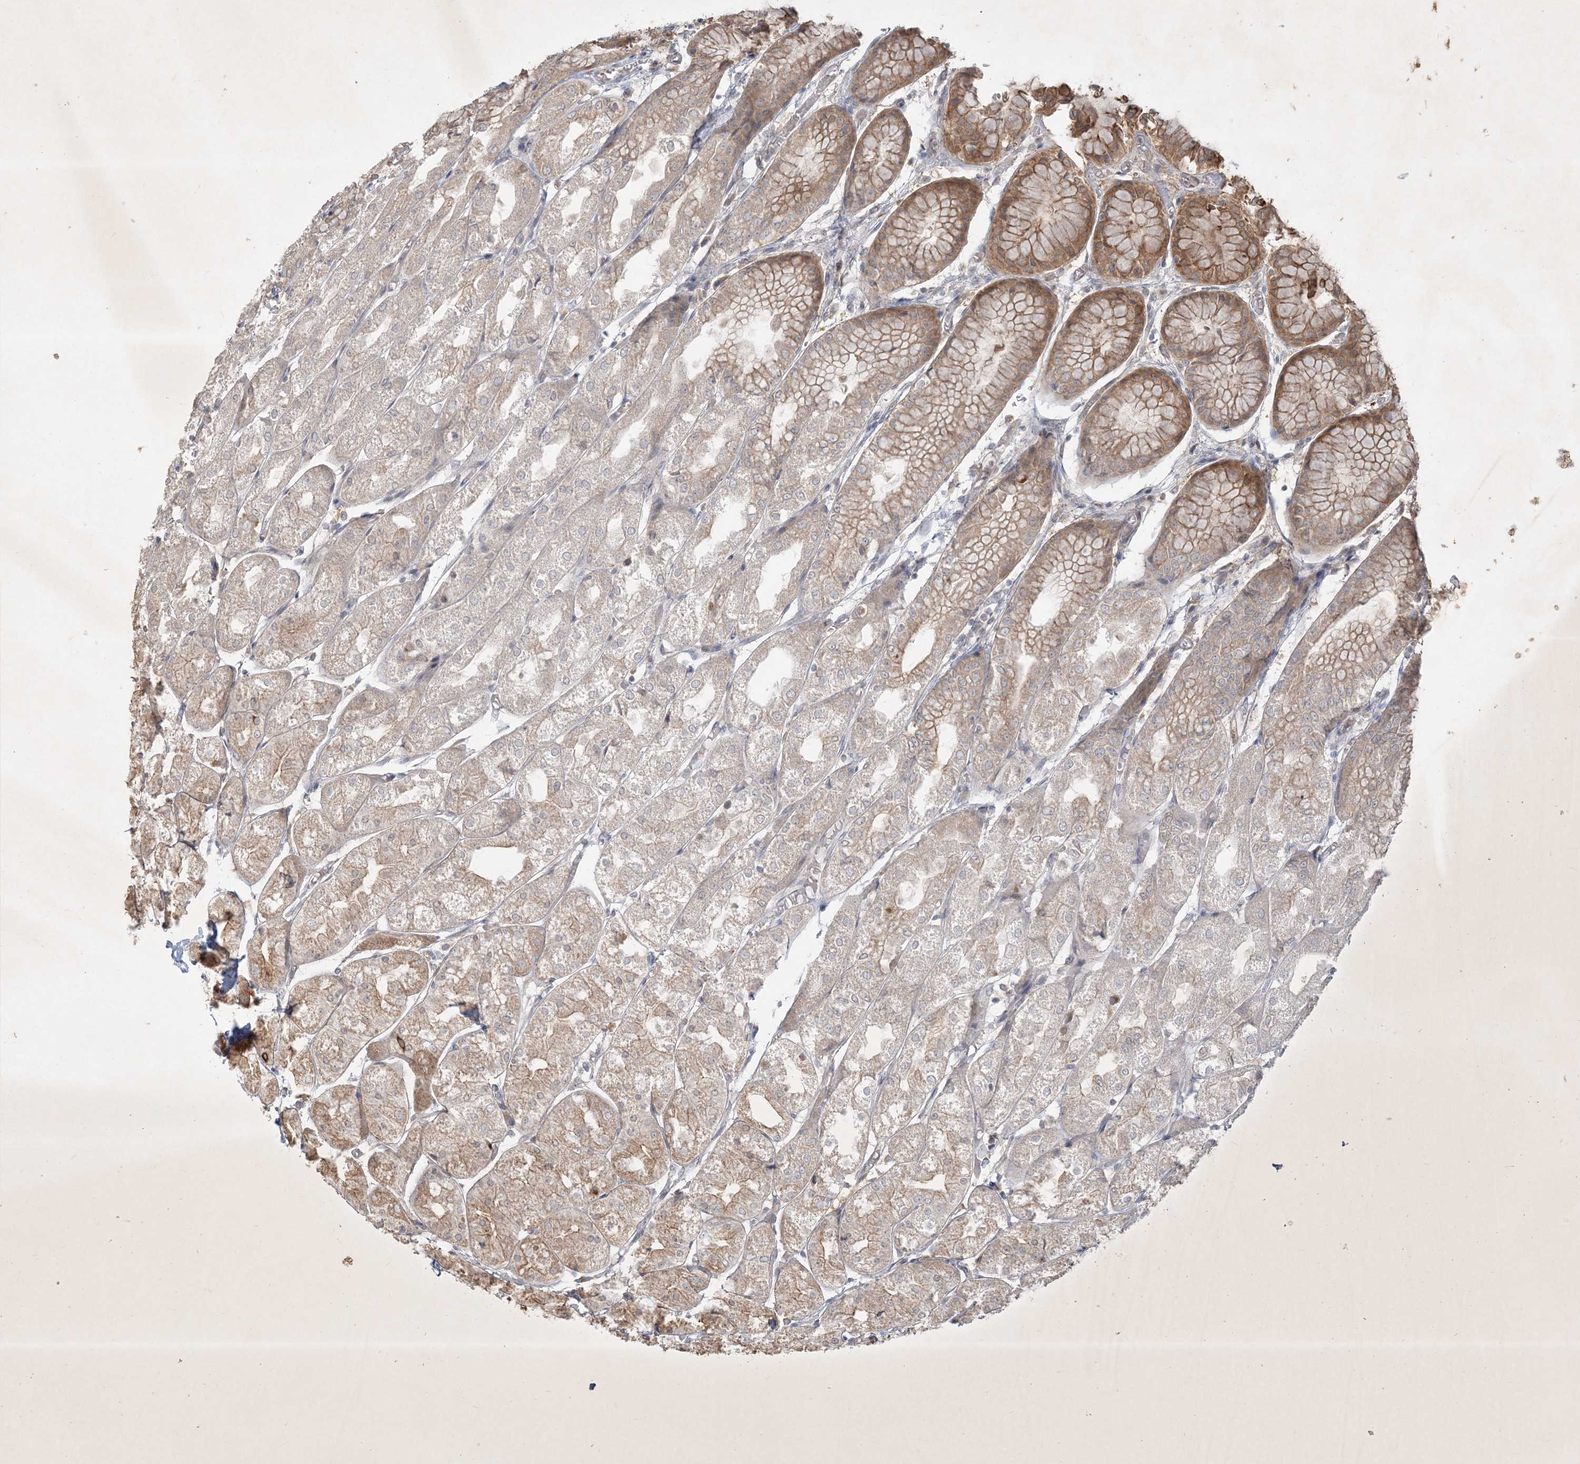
{"staining": {"intensity": "moderate", "quantity": "25%-75%", "location": "cytoplasmic/membranous"}, "tissue": "stomach", "cell_type": "Glandular cells", "image_type": "normal", "snomed": [{"axis": "morphology", "description": "Normal tissue, NOS"}, {"axis": "topography", "description": "Stomach, upper"}], "caption": "Protein expression analysis of normal stomach exhibits moderate cytoplasmic/membranous expression in approximately 25%-75% of glandular cells. The protein of interest is shown in brown color, while the nuclei are stained blue.", "gene": "BOD1L2", "patient": {"sex": "male", "age": 72}}